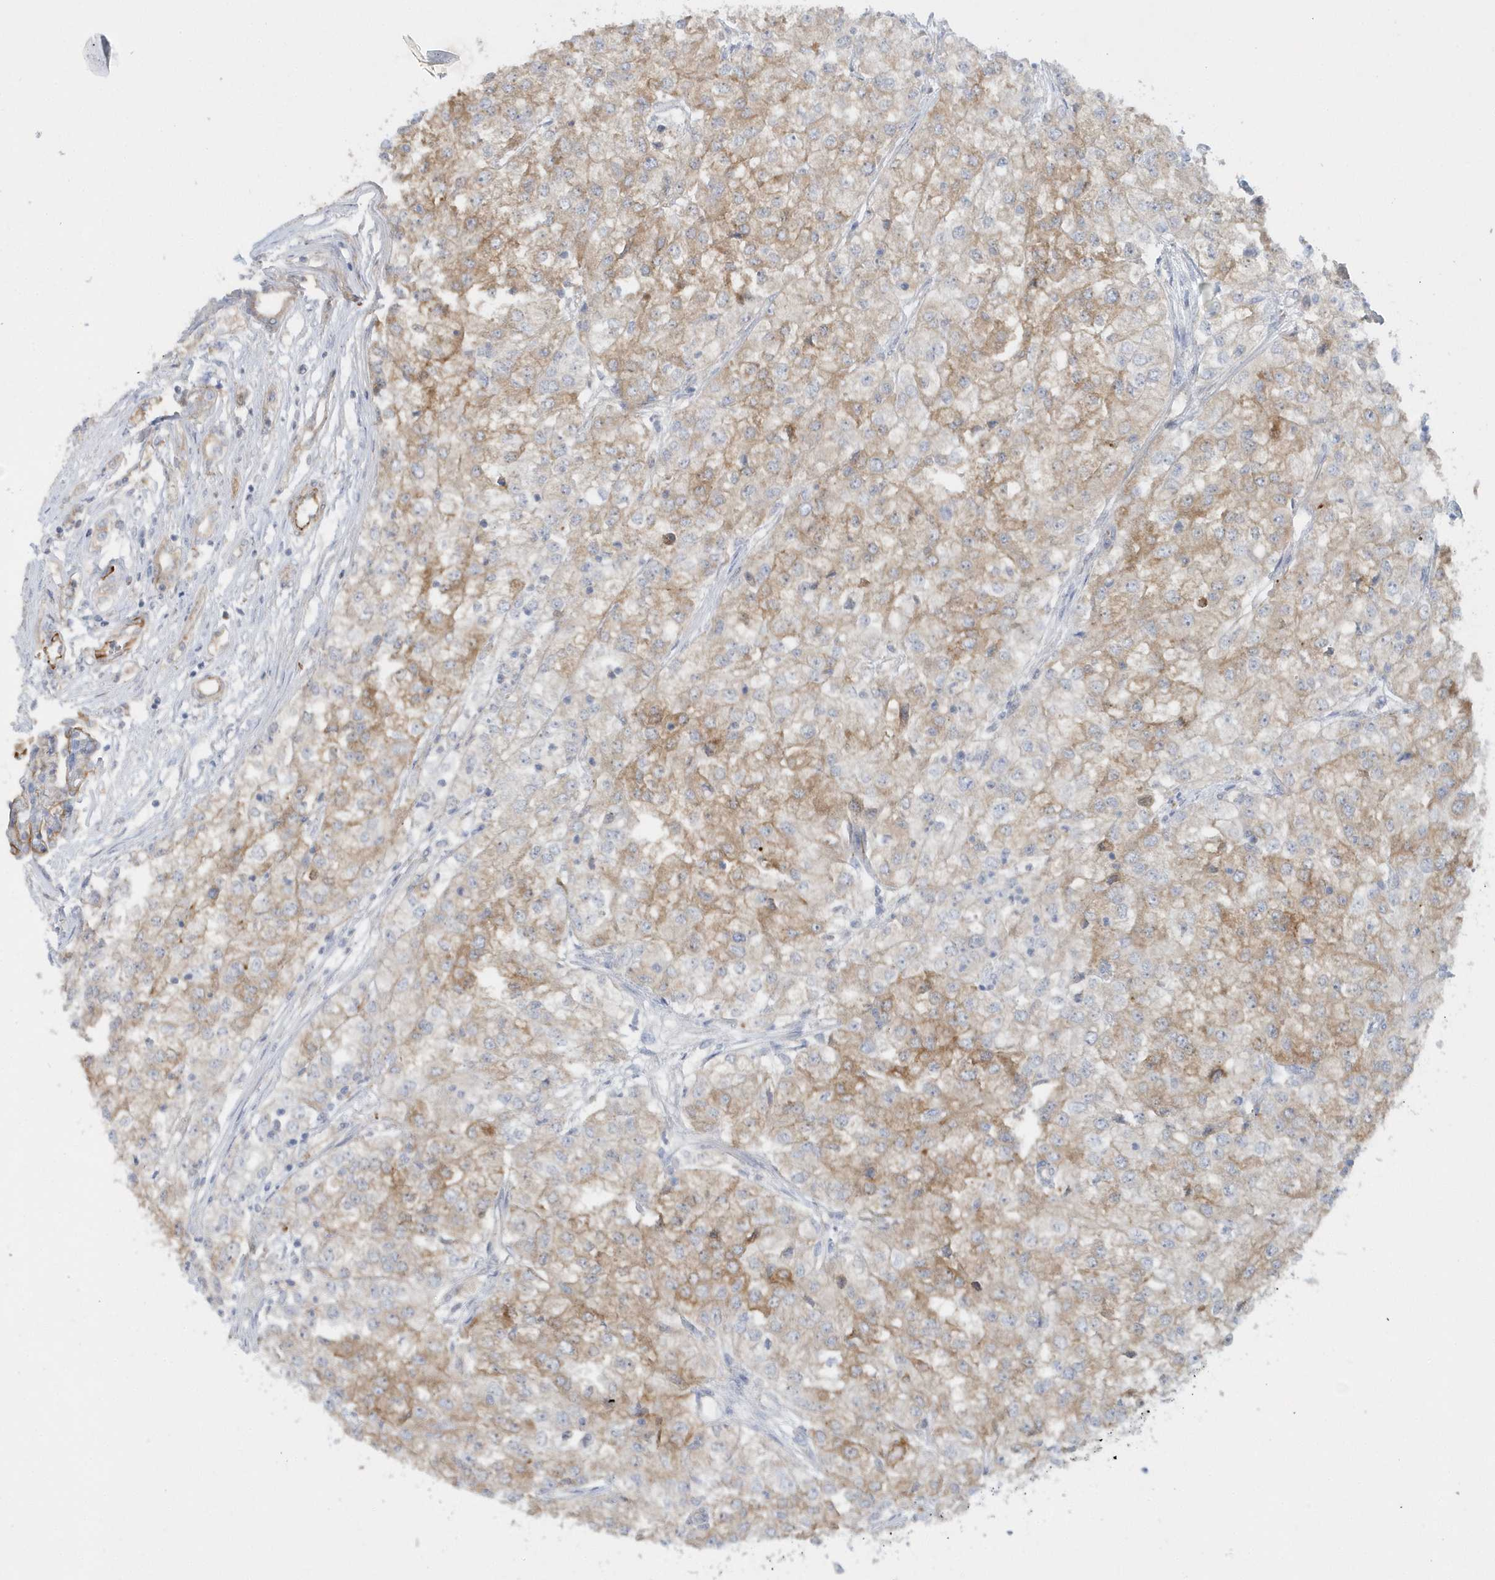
{"staining": {"intensity": "moderate", "quantity": "25%-75%", "location": "cytoplasmic/membranous"}, "tissue": "renal cancer", "cell_type": "Tumor cells", "image_type": "cancer", "snomed": [{"axis": "morphology", "description": "Adenocarcinoma, NOS"}, {"axis": "topography", "description": "Kidney"}], "caption": "IHC micrograph of renal cancer stained for a protein (brown), which demonstrates medium levels of moderate cytoplasmic/membranous expression in about 25%-75% of tumor cells.", "gene": "RAB17", "patient": {"sex": "female", "age": 54}}